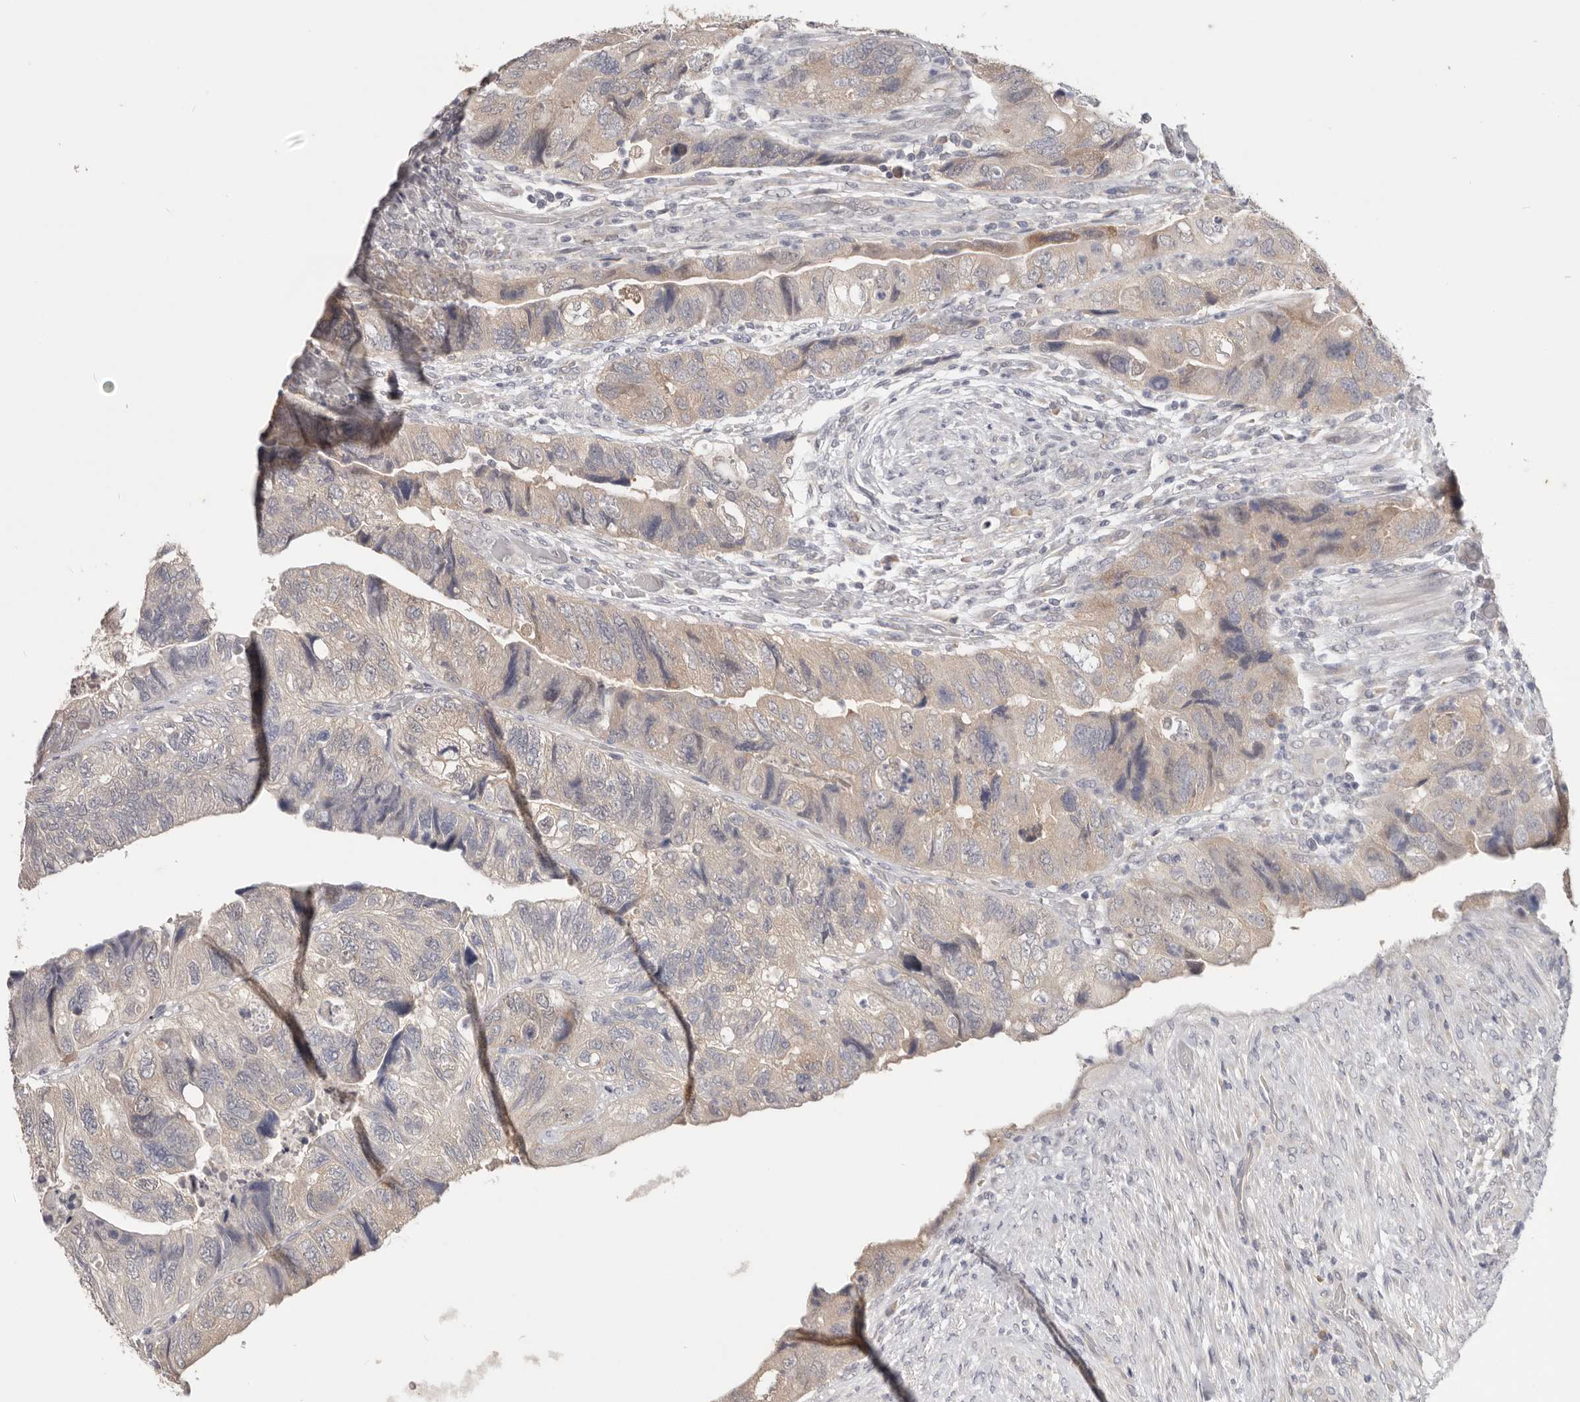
{"staining": {"intensity": "weak", "quantity": "<25%", "location": "cytoplasmic/membranous"}, "tissue": "colorectal cancer", "cell_type": "Tumor cells", "image_type": "cancer", "snomed": [{"axis": "morphology", "description": "Adenocarcinoma, NOS"}, {"axis": "topography", "description": "Rectum"}], "caption": "DAB immunohistochemical staining of colorectal adenocarcinoma demonstrates no significant staining in tumor cells.", "gene": "WDR77", "patient": {"sex": "male", "age": 63}}